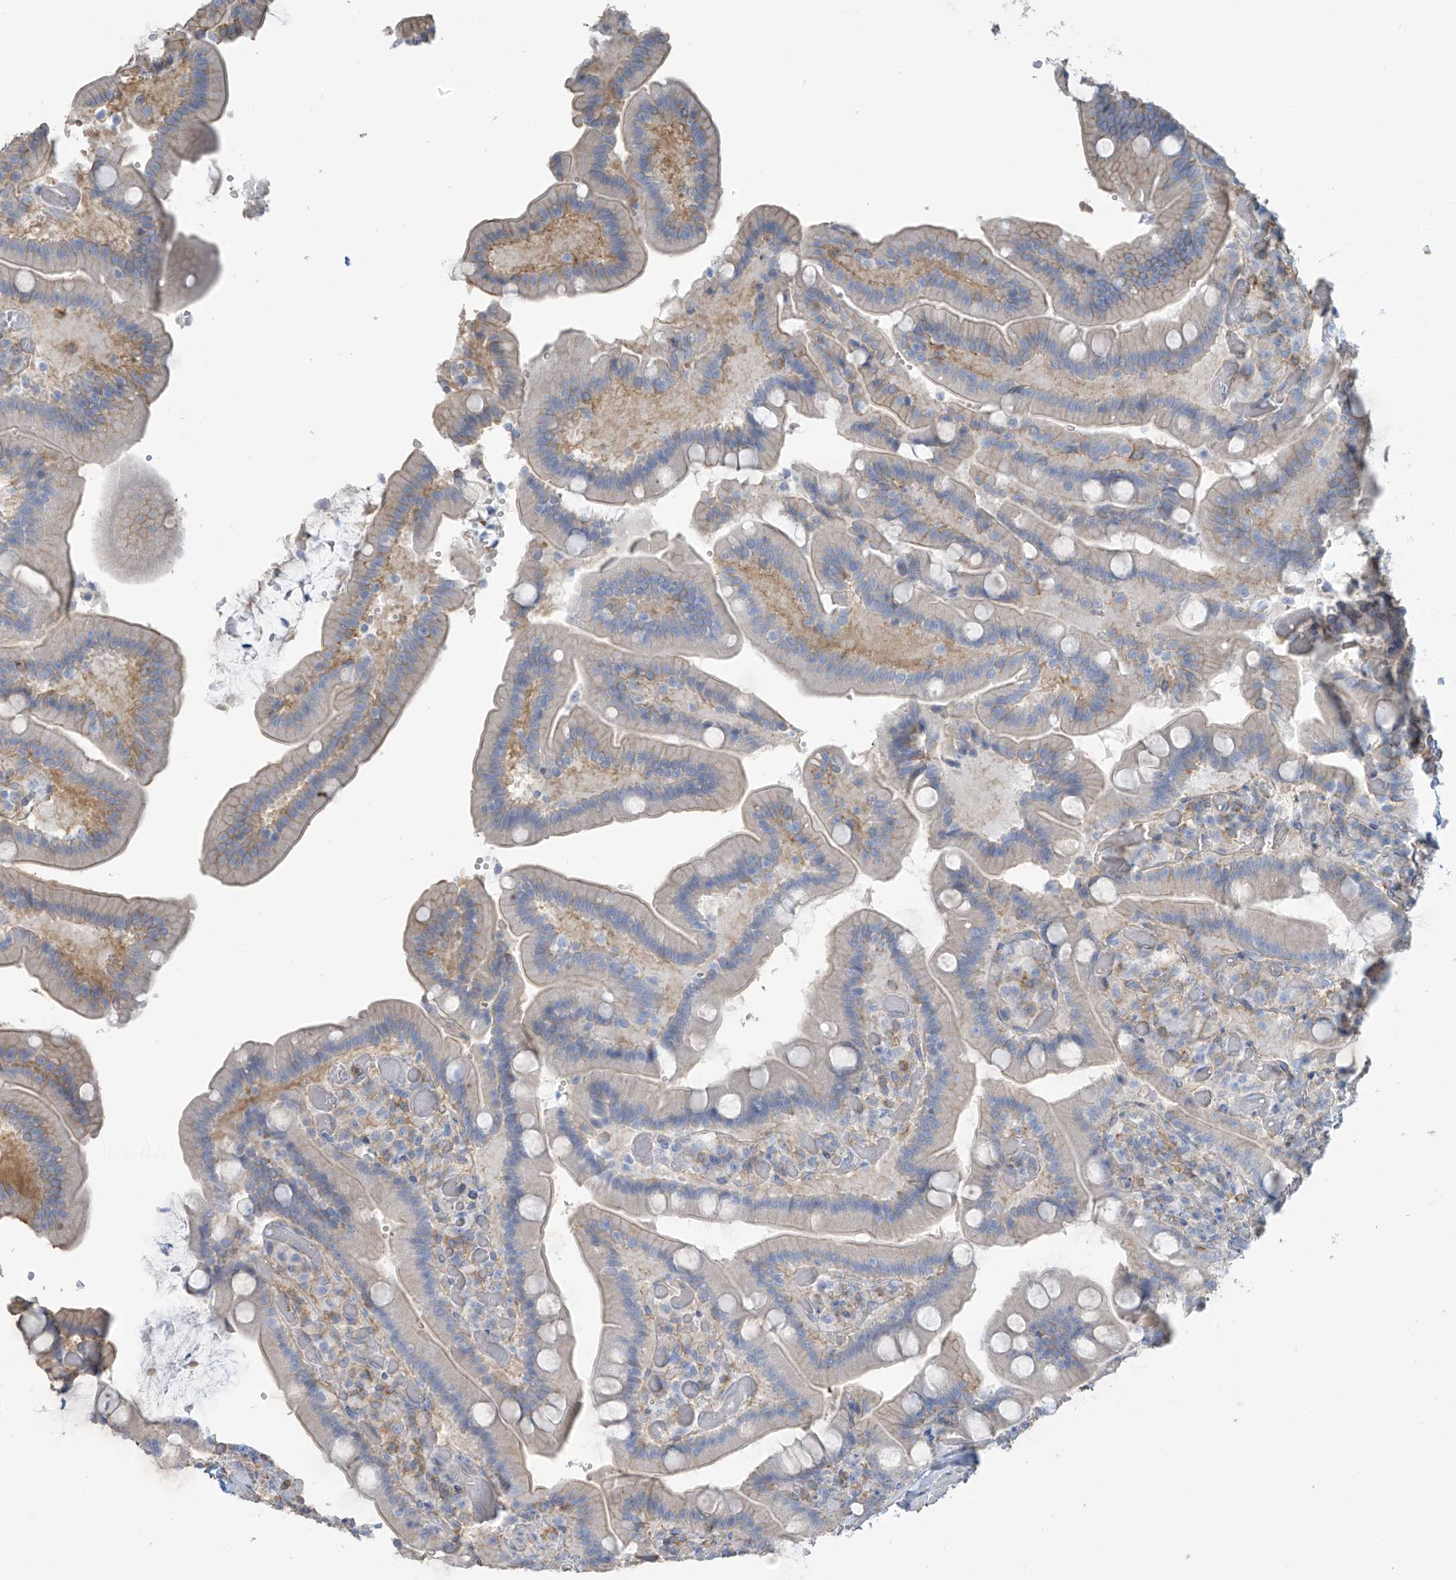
{"staining": {"intensity": "weak", "quantity": "<25%", "location": "cytoplasmic/membranous"}, "tissue": "duodenum", "cell_type": "Glandular cells", "image_type": "normal", "snomed": [{"axis": "morphology", "description": "Normal tissue, NOS"}, {"axis": "topography", "description": "Duodenum"}], "caption": "Immunohistochemistry micrograph of normal duodenum stained for a protein (brown), which demonstrates no staining in glandular cells.", "gene": "ZNF846", "patient": {"sex": "female", "age": 62}}